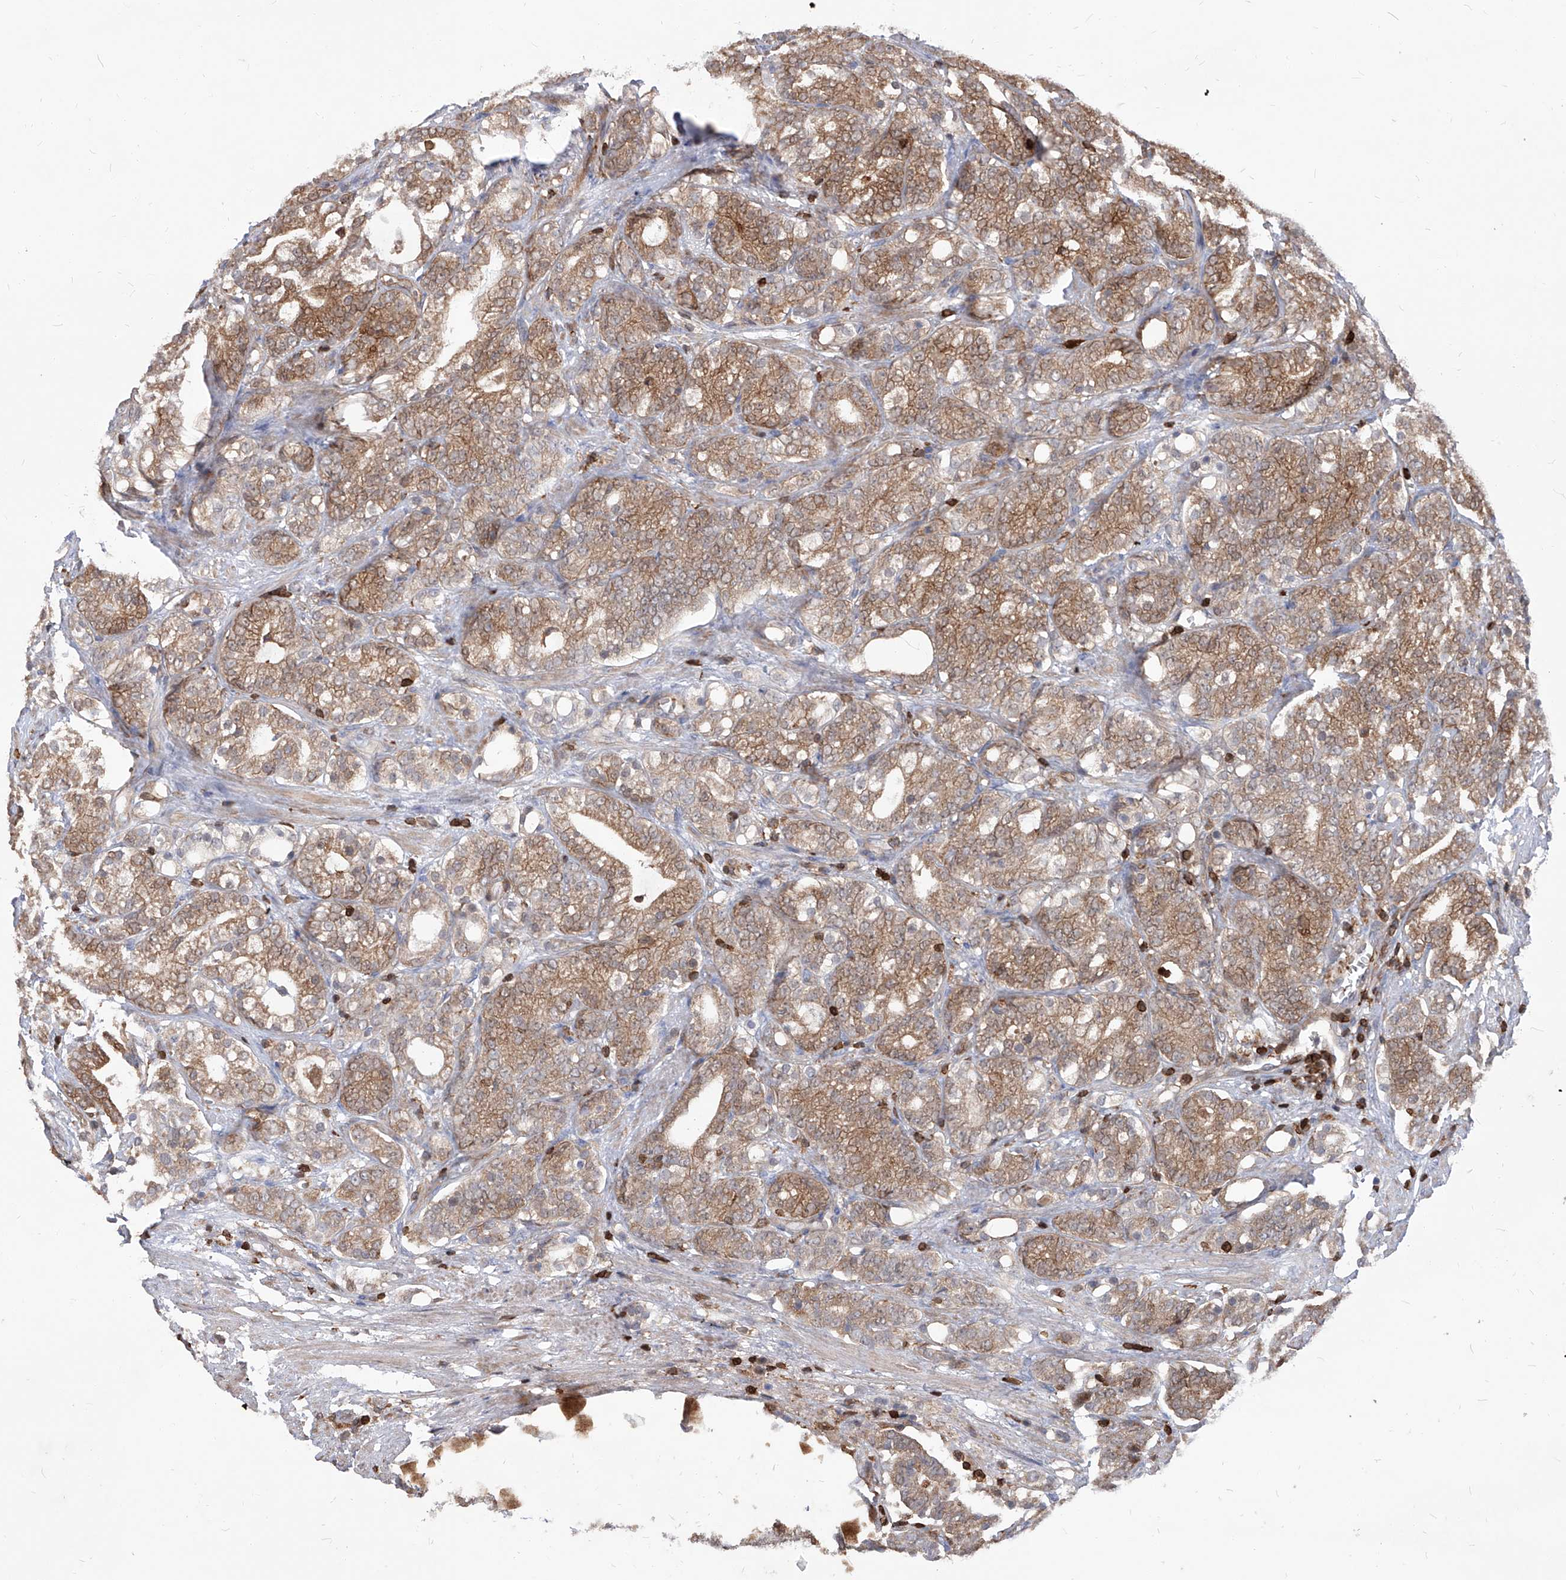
{"staining": {"intensity": "moderate", "quantity": ">75%", "location": "cytoplasmic/membranous"}, "tissue": "prostate cancer", "cell_type": "Tumor cells", "image_type": "cancer", "snomed": [{"axis": "morphology", "description": "Adenocarcinoma, High grade"}, {"axis": "topography", "description": "Prostate"}], "caption": "Prostate high-grade adenocarcinoma stained with immunohistochemistry exhibits moderate cytoplasmic/membranous staining in about >75% of tumor cells.", "gene": "ABRACL", "patient": {"sex": "male", "age": 57}}